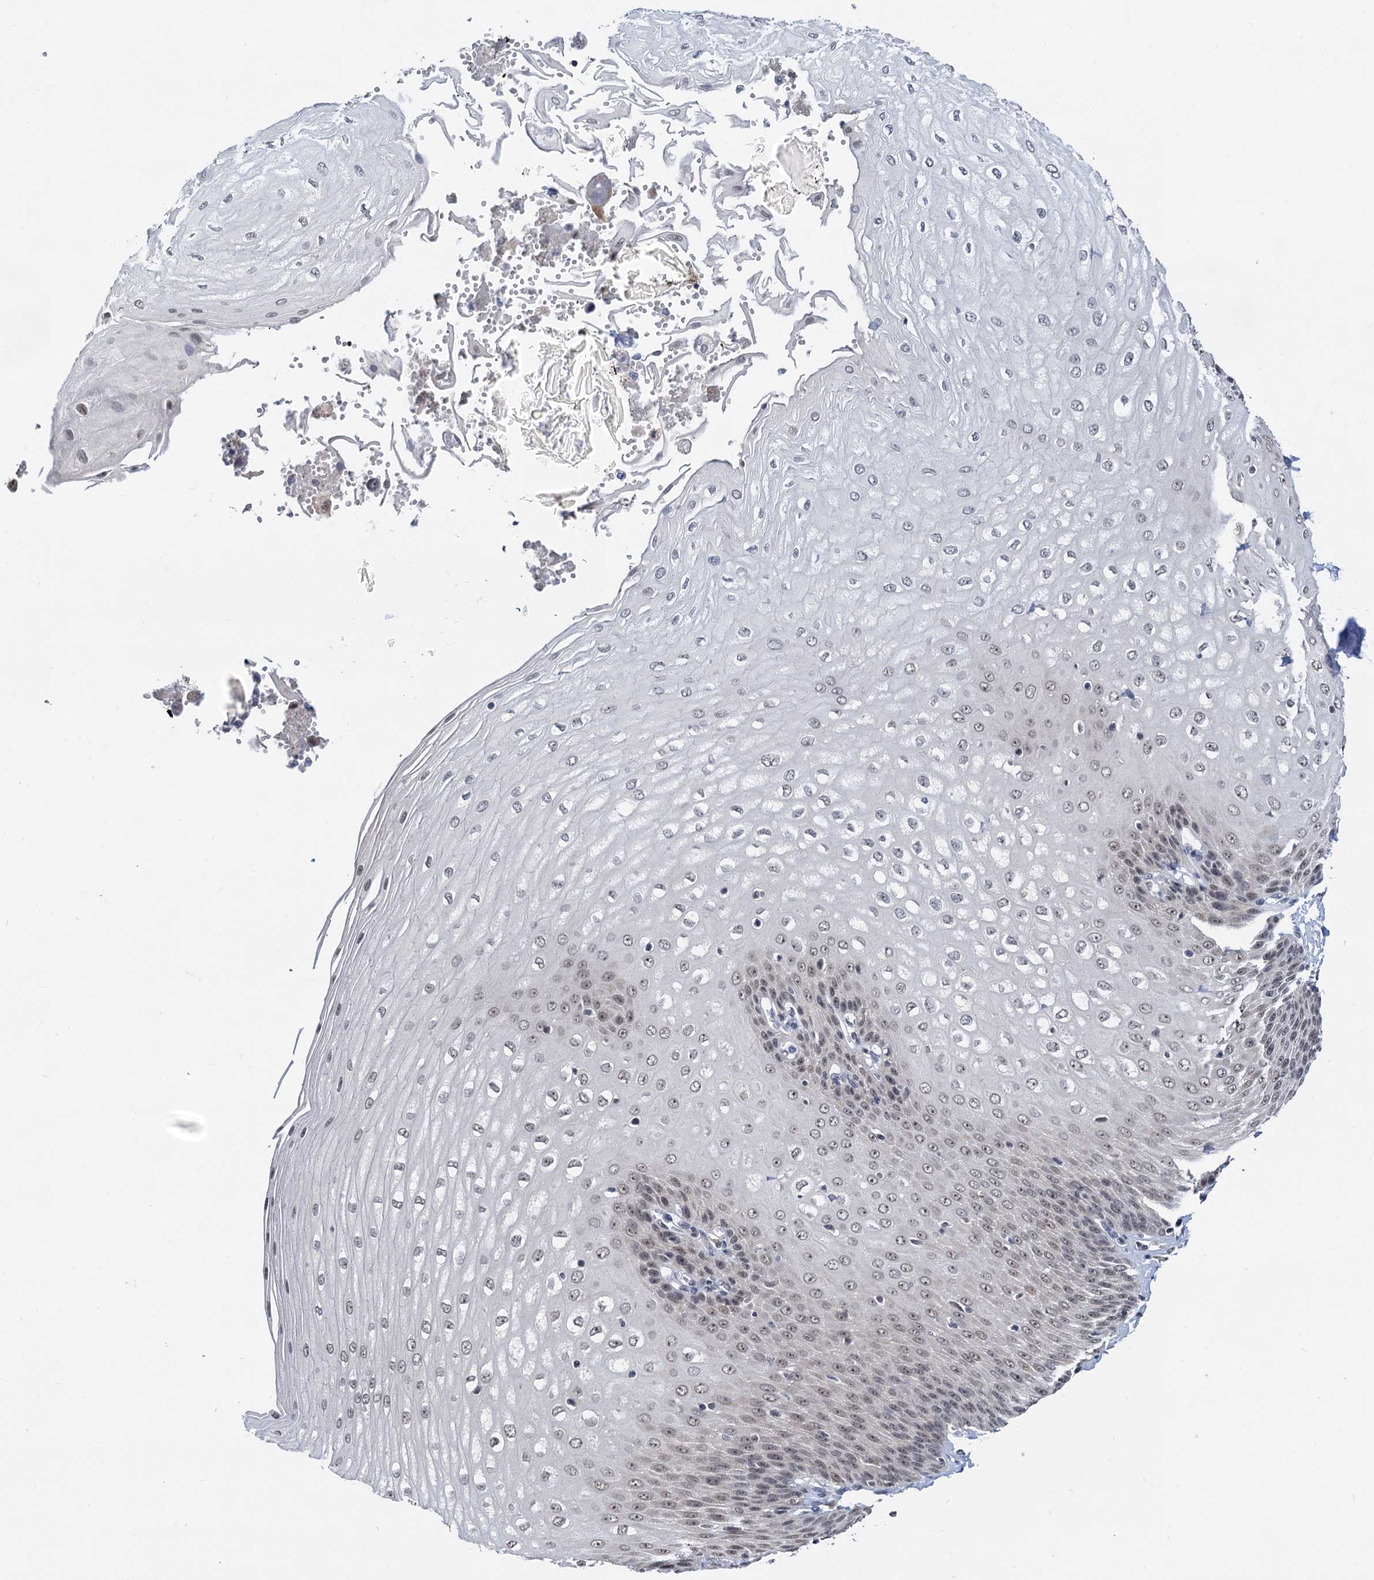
{"staining": {"intensity": "moderate", "quantity": "25%-75%", "location": "nuclear"}, "tissue": "esophagus", "cell_type": "Squamous epithelial cells", "image_type": "normal", "snomed": [{"axis": "morphology", "description": "Normal tissue, NOS"}, {"axis": "topography", "description": "Esophagus"}], "caption": "The micrograph displays immunohistochemical staining of unremarkable esophagus. There is moderate nuclear staining is appreciated in approximately 25%-75% of squamous epithelial cells. (Brightfield microscopy of DAB IHC at high magnification).", "gene": "NAT10", "patient": {"sex": "male", "age": 60}}